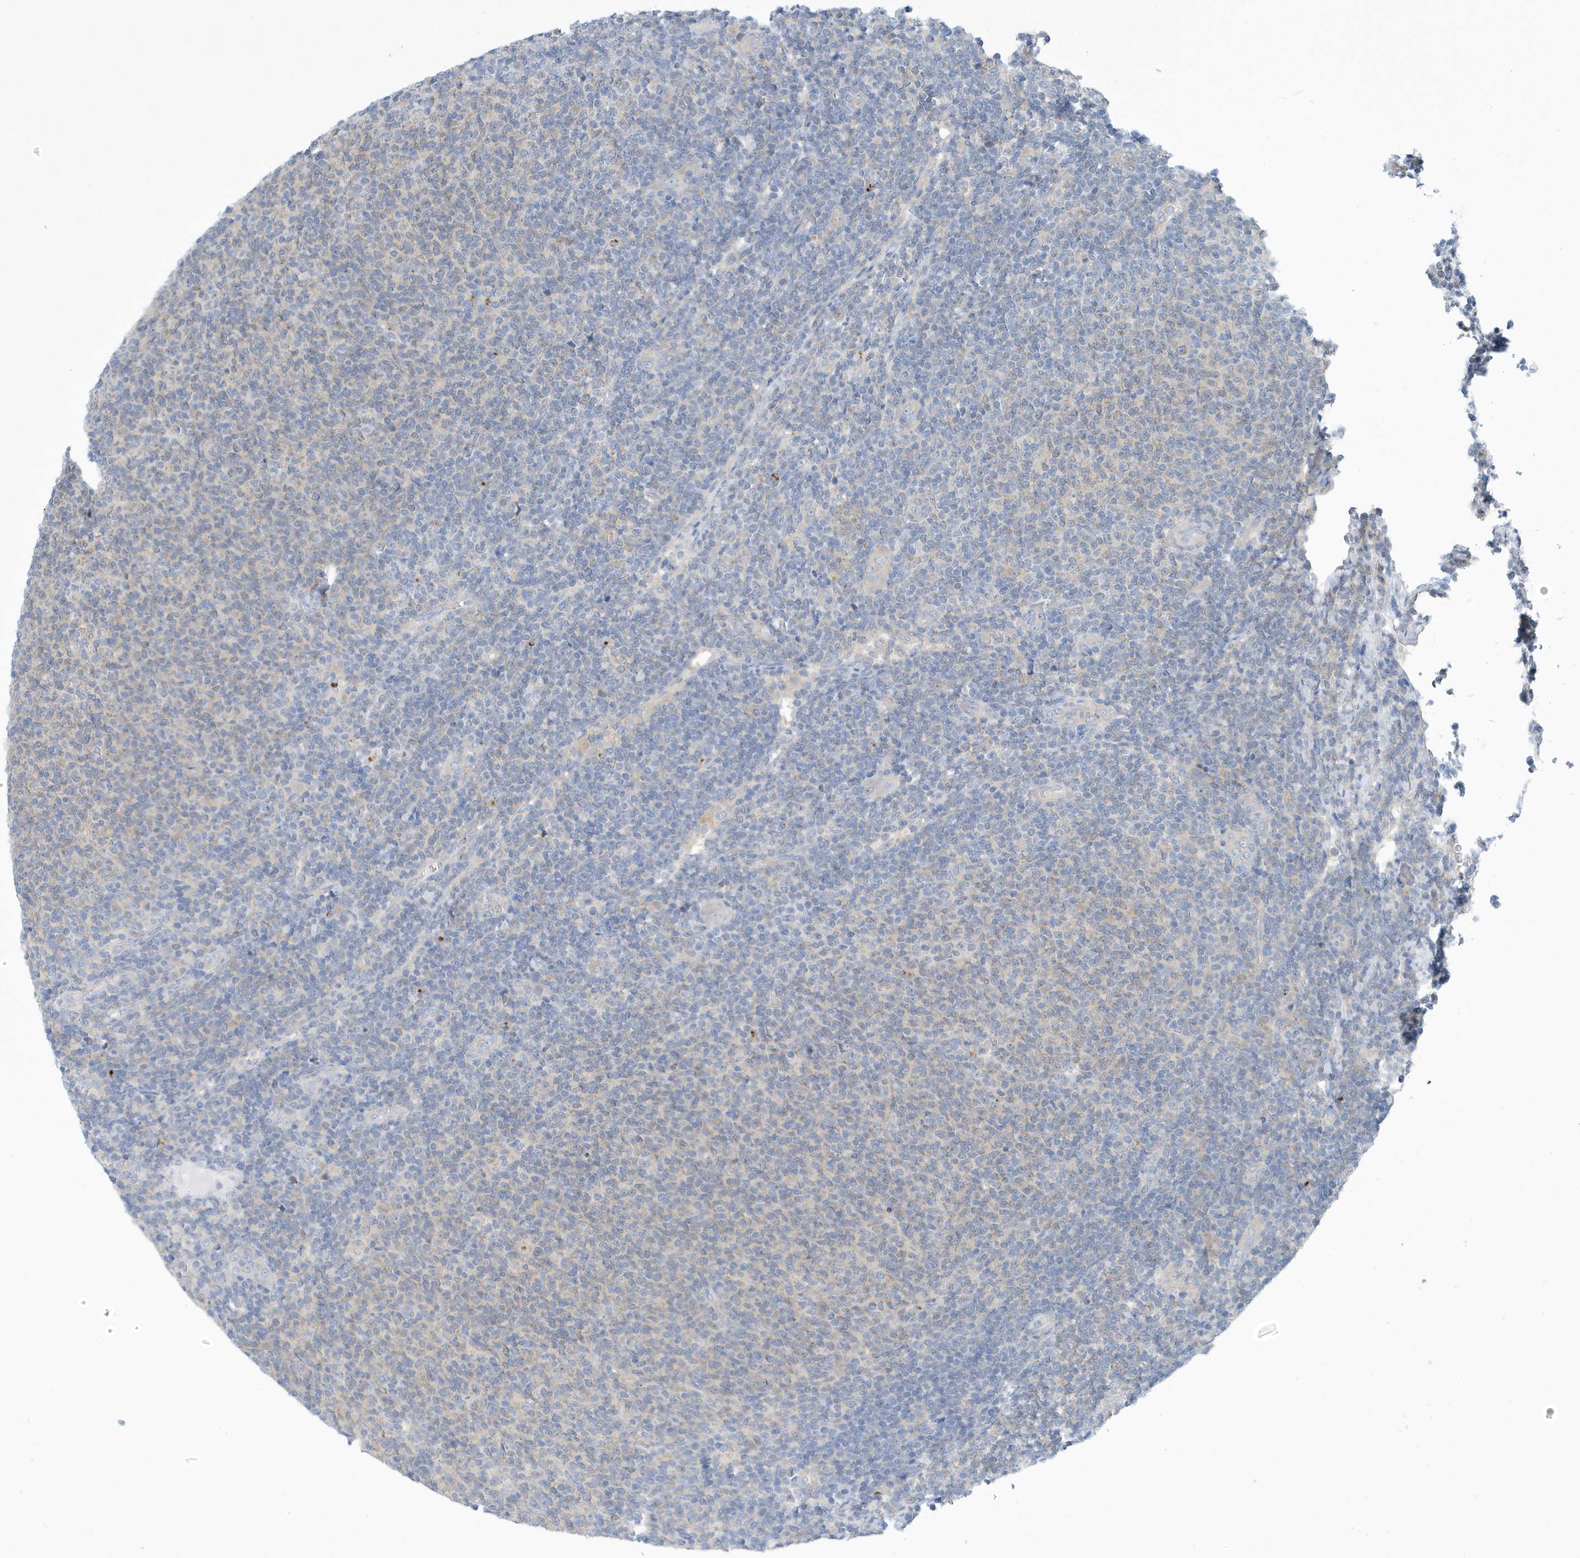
{"staining": {"intensity": "negative", "quantity": "none", "location": "none"}, "tissue": "lymphoma", "cell_type": "Tumor cells", "image_type": "cancer", "snomed": [{"axis": "morphology", "description": "Malignant lymphoma, non-Hodgkin's type, Low grade"}, {"axis": "topography", "description": "Lymph node"}], "caption": "Histopathology image shows no protein expression in tumor cells of lymphoma tissue. The staining is performed using DAB brown chromogen with nuclei counter-stained in using hematoxylin.", "gene": "VTA1", "patient": {"sex": "male", "age": 66}}